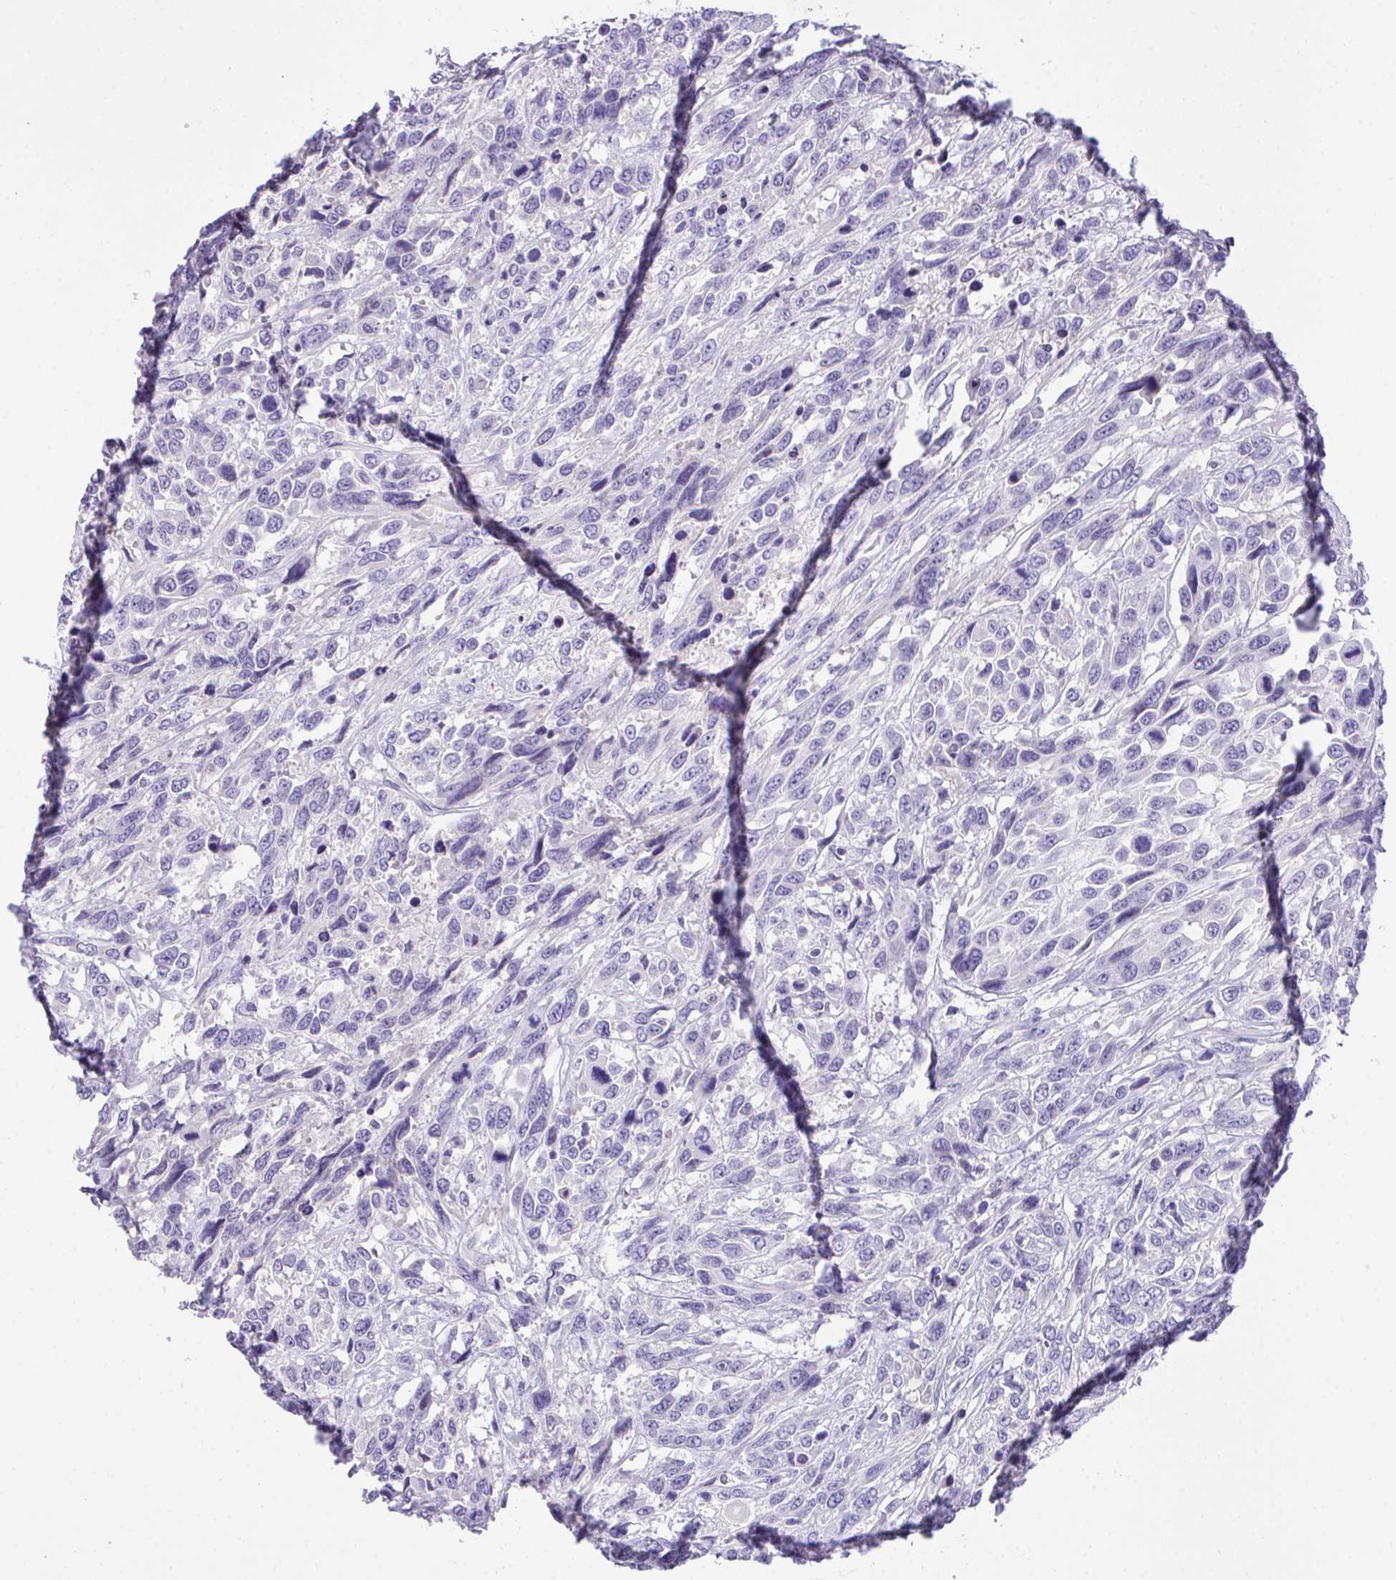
{"staining": {"intensity": "negative", "quantity": "none", "location": "none"}, "tissue": "urothelial cancer", "cell_type": "Tumor cells", "image_type": "cancer", "snomed": [{"axis": "morphology", "description": "Urothelial carcinoma, High grade"}, {"axis": "topography", "description": "Urinary bladder"}], "caption": "This photomicrograph is of high-grade urothelial carcinoma stained with immunohistochemistry to label a protein in brown with the nuclei are counter-stained blue. There is no positivity in tumor cells. (DAB (3,3'-diaminobenzidine) immunohistochemistry visualized using brightfield microscopy, high magnification).", "gene": "TMCO5A", "patient": {"sex": "female", "age": 70}}